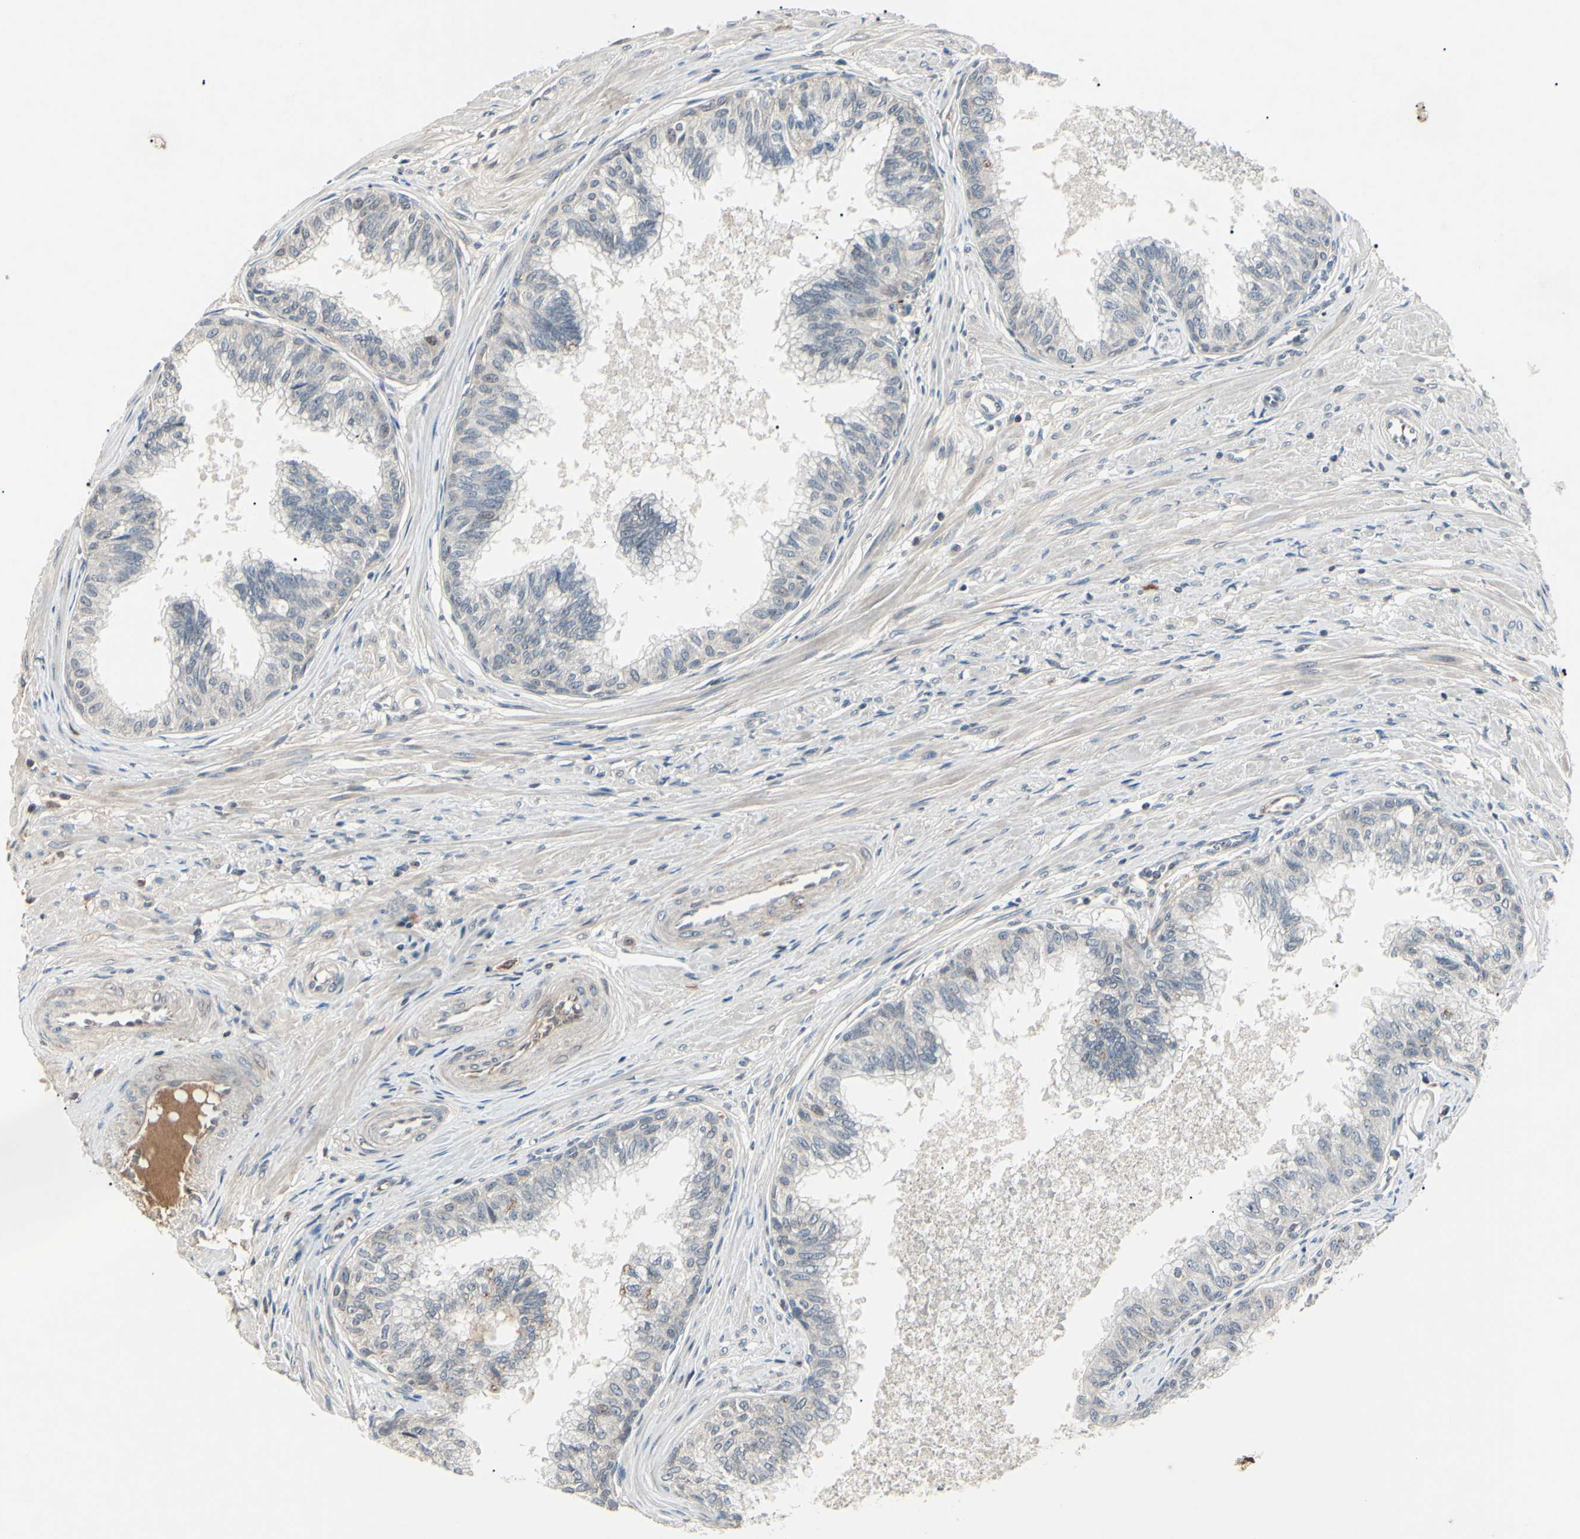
{"staining": {"intensity": "moderate", "quantity": "<25%", "location": "cytoplasmic/membranous"}, "tissue": "prostate", "cell_type": "Glandular cells", "image_type": "normal", "snomed": [{"axis": "morphology", "description": "Normal tissue, NOS"}, {"axis": "topography", "description": "Prostate"}, {"axis": "topography", "description": "Seminal veicle"}], "caption": "Immunohistochemistry (DAB) staining of benign prostate shows moderate cytoplasmic/membranous protein staining in approximately <25% of glandular cells.", "gene": "AEBP1", "patient": {"sex": "male", "age": 60}}